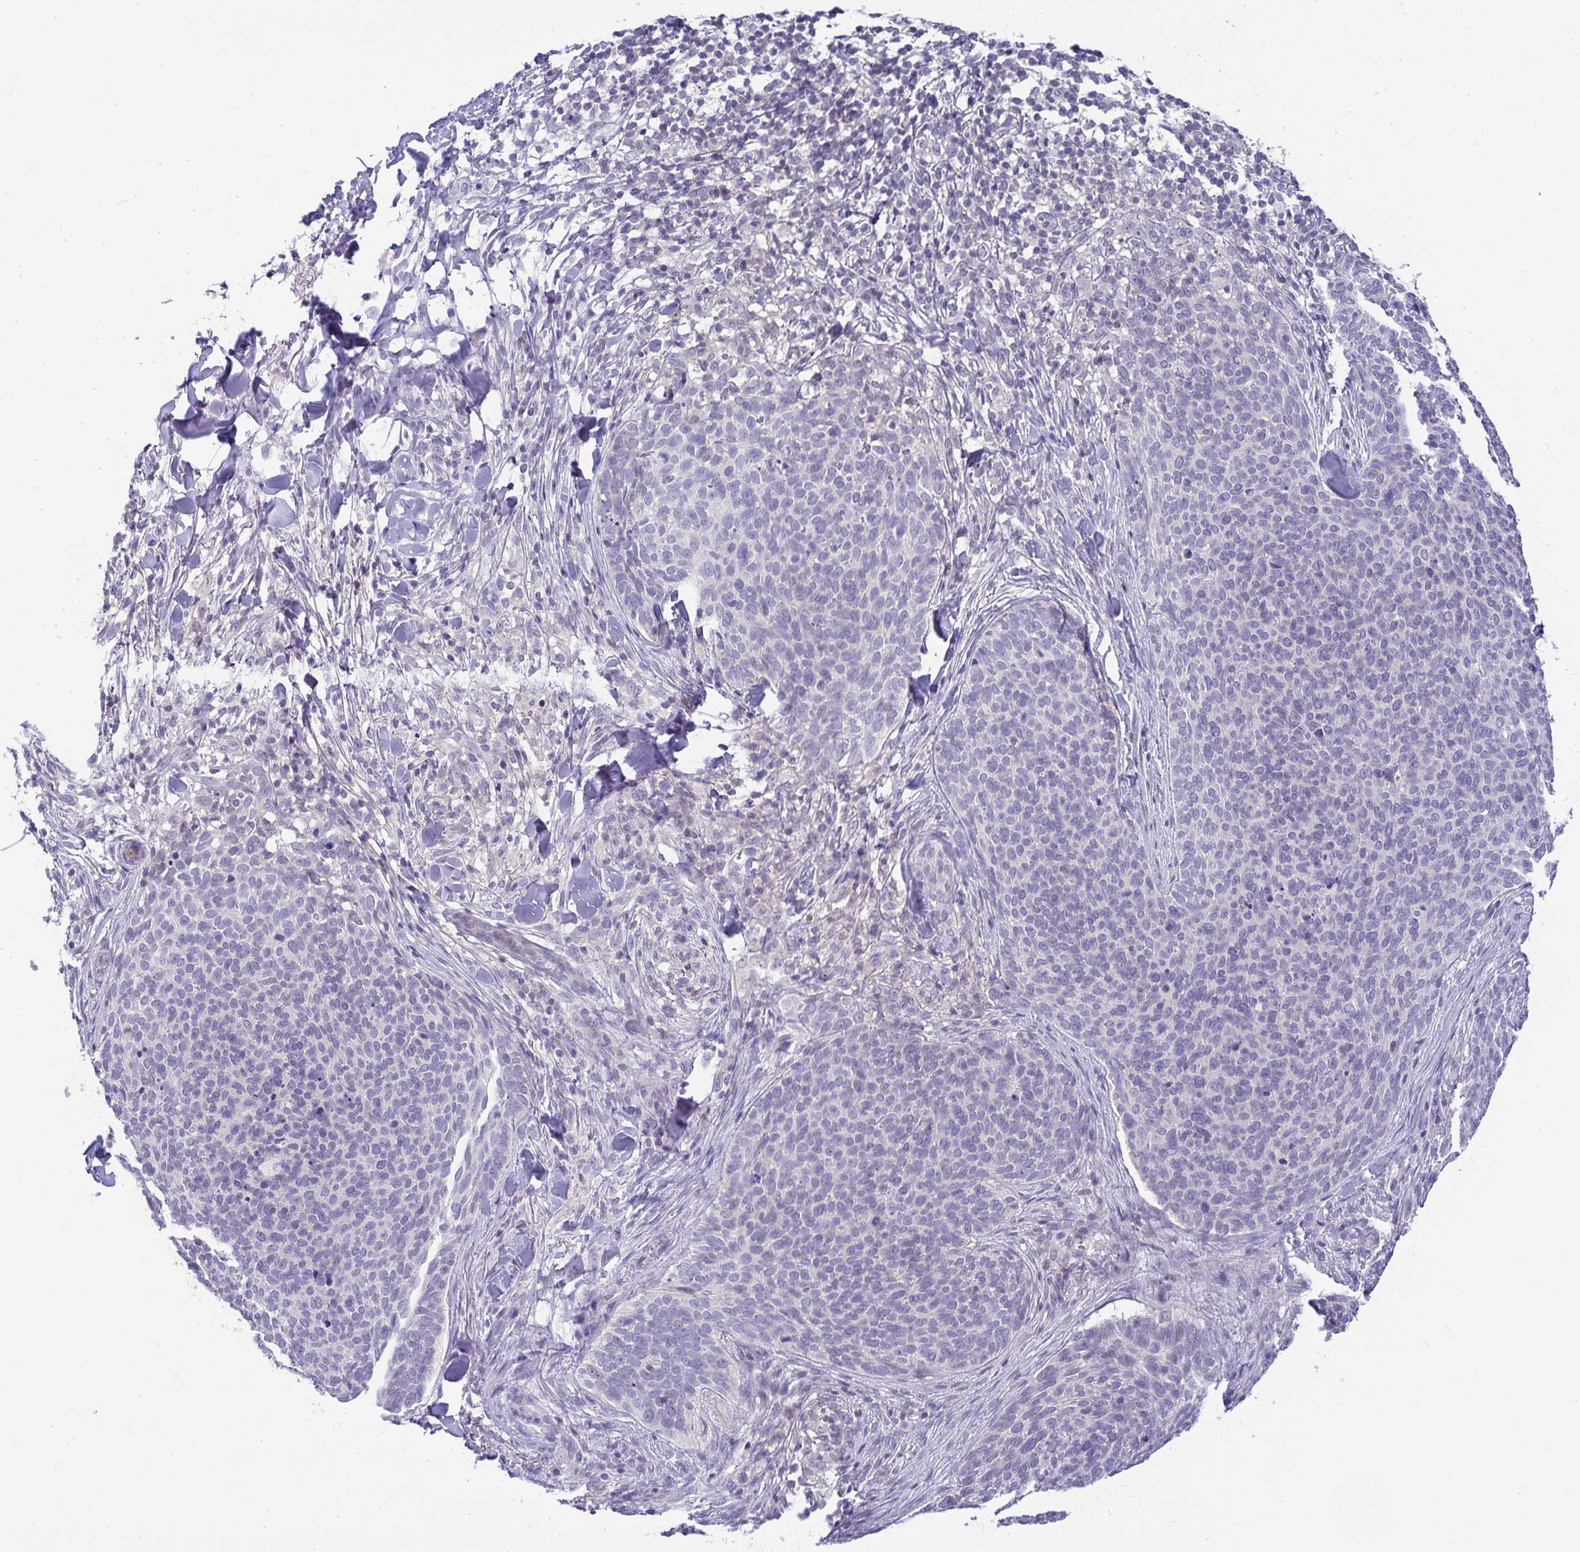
{"staining": {"intensity": "negative", "quantity": "none", "location": "none"}, "tissue": "skin cancer", "cell_type": "Tumor cells", "image_type": "cancer", "snomed": [{"axis": "morphology", "description": "Basal cell carcinoma"}, {"axis": "topography", "description": "Skin"}, {"axis": "topography", "description": "Skin of face"}], "caption": "This is a photomicrograph of immunohistochemistry staining of basal cell carcinoma (skin), which shows no staining in tumor cells.", "gene": "VPS4B", "patient": {"sex": "male", "age": 56}}